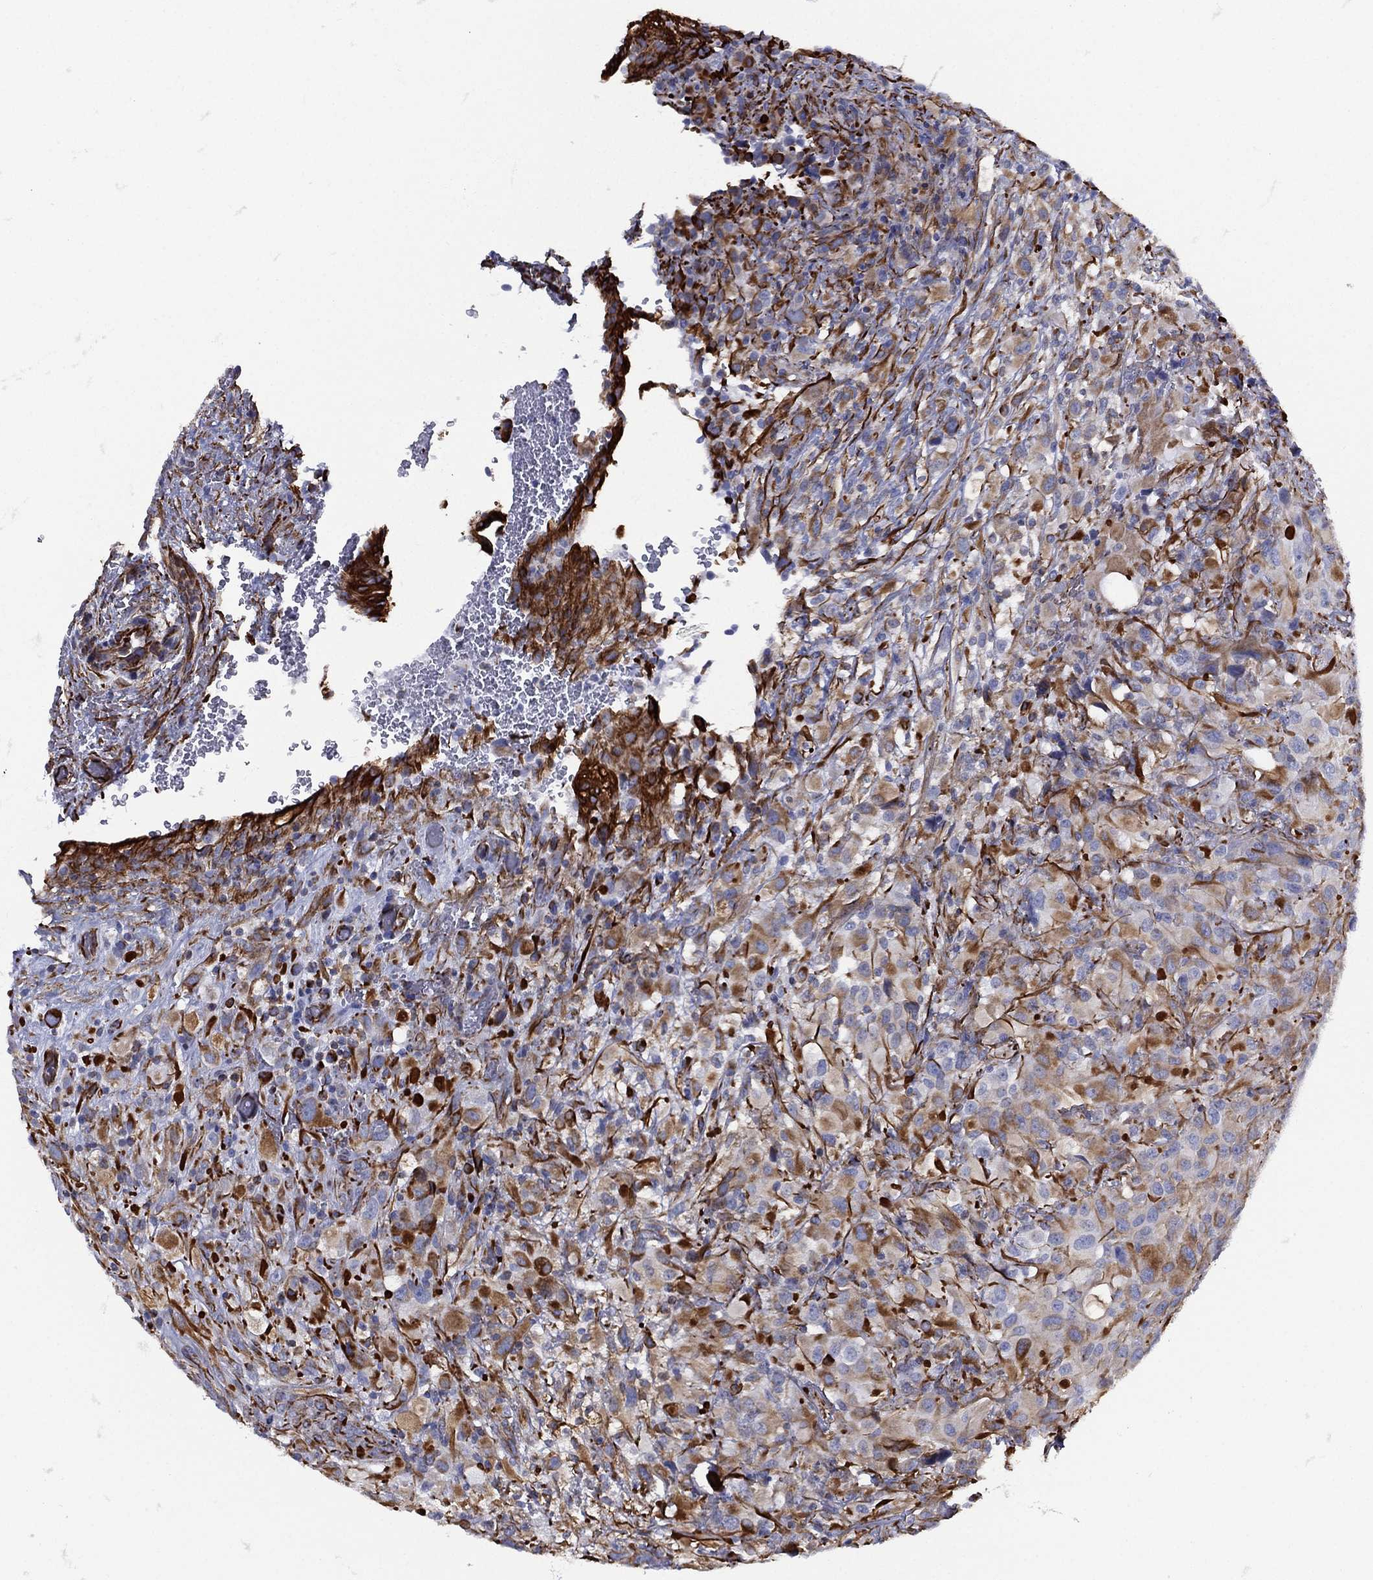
{"staining": {"intensity": "moderate", "quantity": "25%-75%", "location": "cytoplasmic/membranous"}, "tissue": "glioma", "cell_type": "Tumor cells", "image_type": "cancer", "snomed": [{"axis": "morphology", "description": "Glioma, malignant, High grade"}, {"axis": "topography", "description": "Cerebral cortex"}], "caption": "Immunohistochemistry (IHC) of malignant glioma (high-grade) exhibits medium levels of moderate cytoplasmic/membranous expression in approximately 25%-75% of tumor cells.", "gene": "MAS1", "patient": {"sex": "male", "age": 35}}